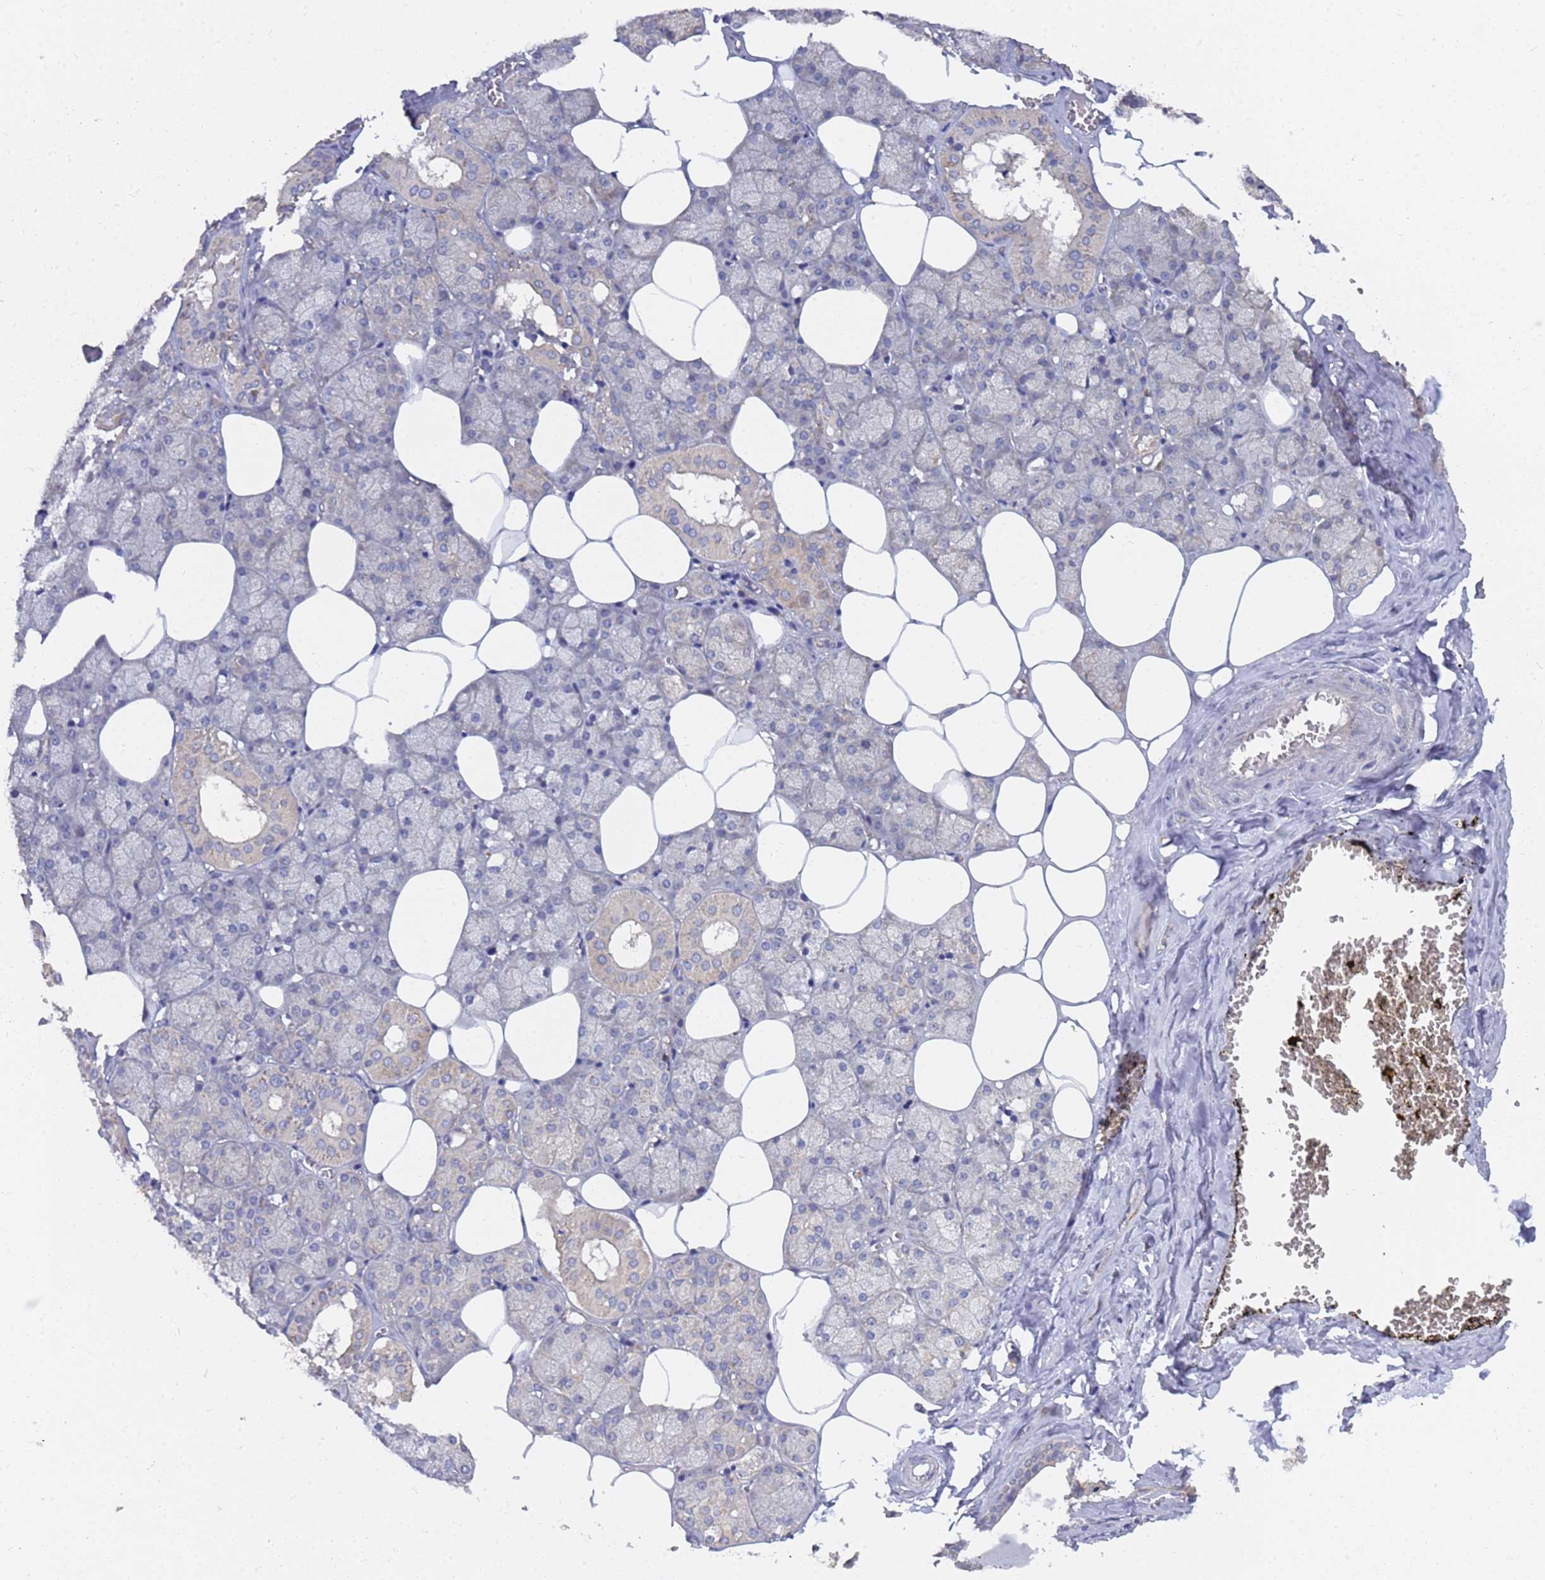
{"staining": {"intensity": "weak", "quantity": "25%-75%", "location": "cytoplasmic/membranous"}, "tissue": "salivary gland", "cell_type": "Glandular cells", "image_type": "normal", "snomed": [{"axis": "morphology", "description": "Normal tissue, NOS"}, {"axis": "topography", "description": "Salivary gland"}], "caption": "IHC photomicrograph of benign salivary gland stained for a protein (brown), which exhibits low levels of weak cytoplasmic/membranous positivity in about 25%-75% of glandular cells.", "gene": "ALS2CL", "patient": {"sex": "male", "age": 62}}